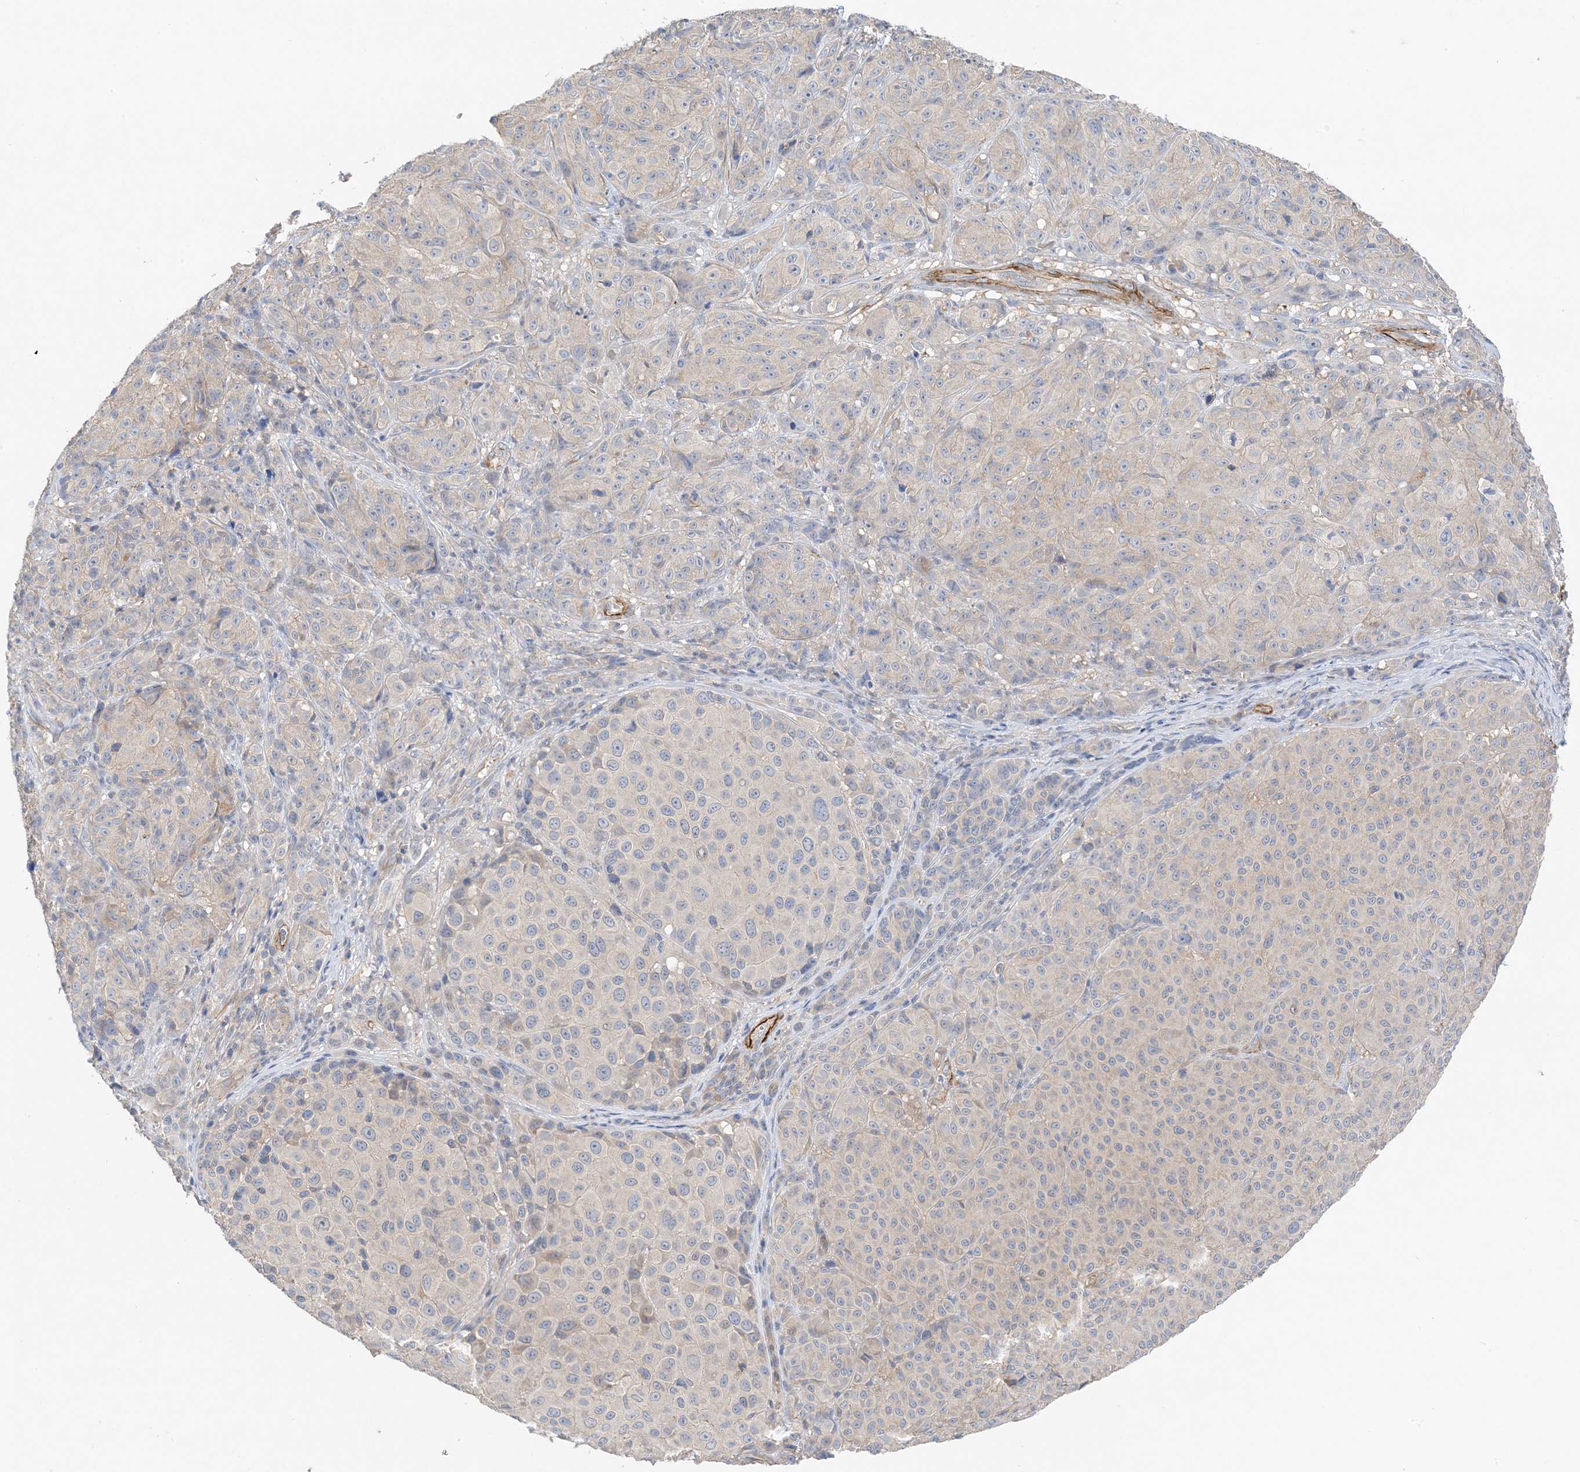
{"staining": {"intensity": "negative", "quantity": "none", "location": "none"}, "tissue": "melanoma", "cell_type": "Tumor cells", "image_type": "cancer", "snomed": [{"axis": "morphology", "description": "Malignant melanoma, NOS"}, {"axis": "topography", "description": "Skin"}], "caption": "Image shows no significant protein positivity in tumor cells of melanoma.", "gene": "KIFBP", "patient": {"sex": "male", "age": 73}}